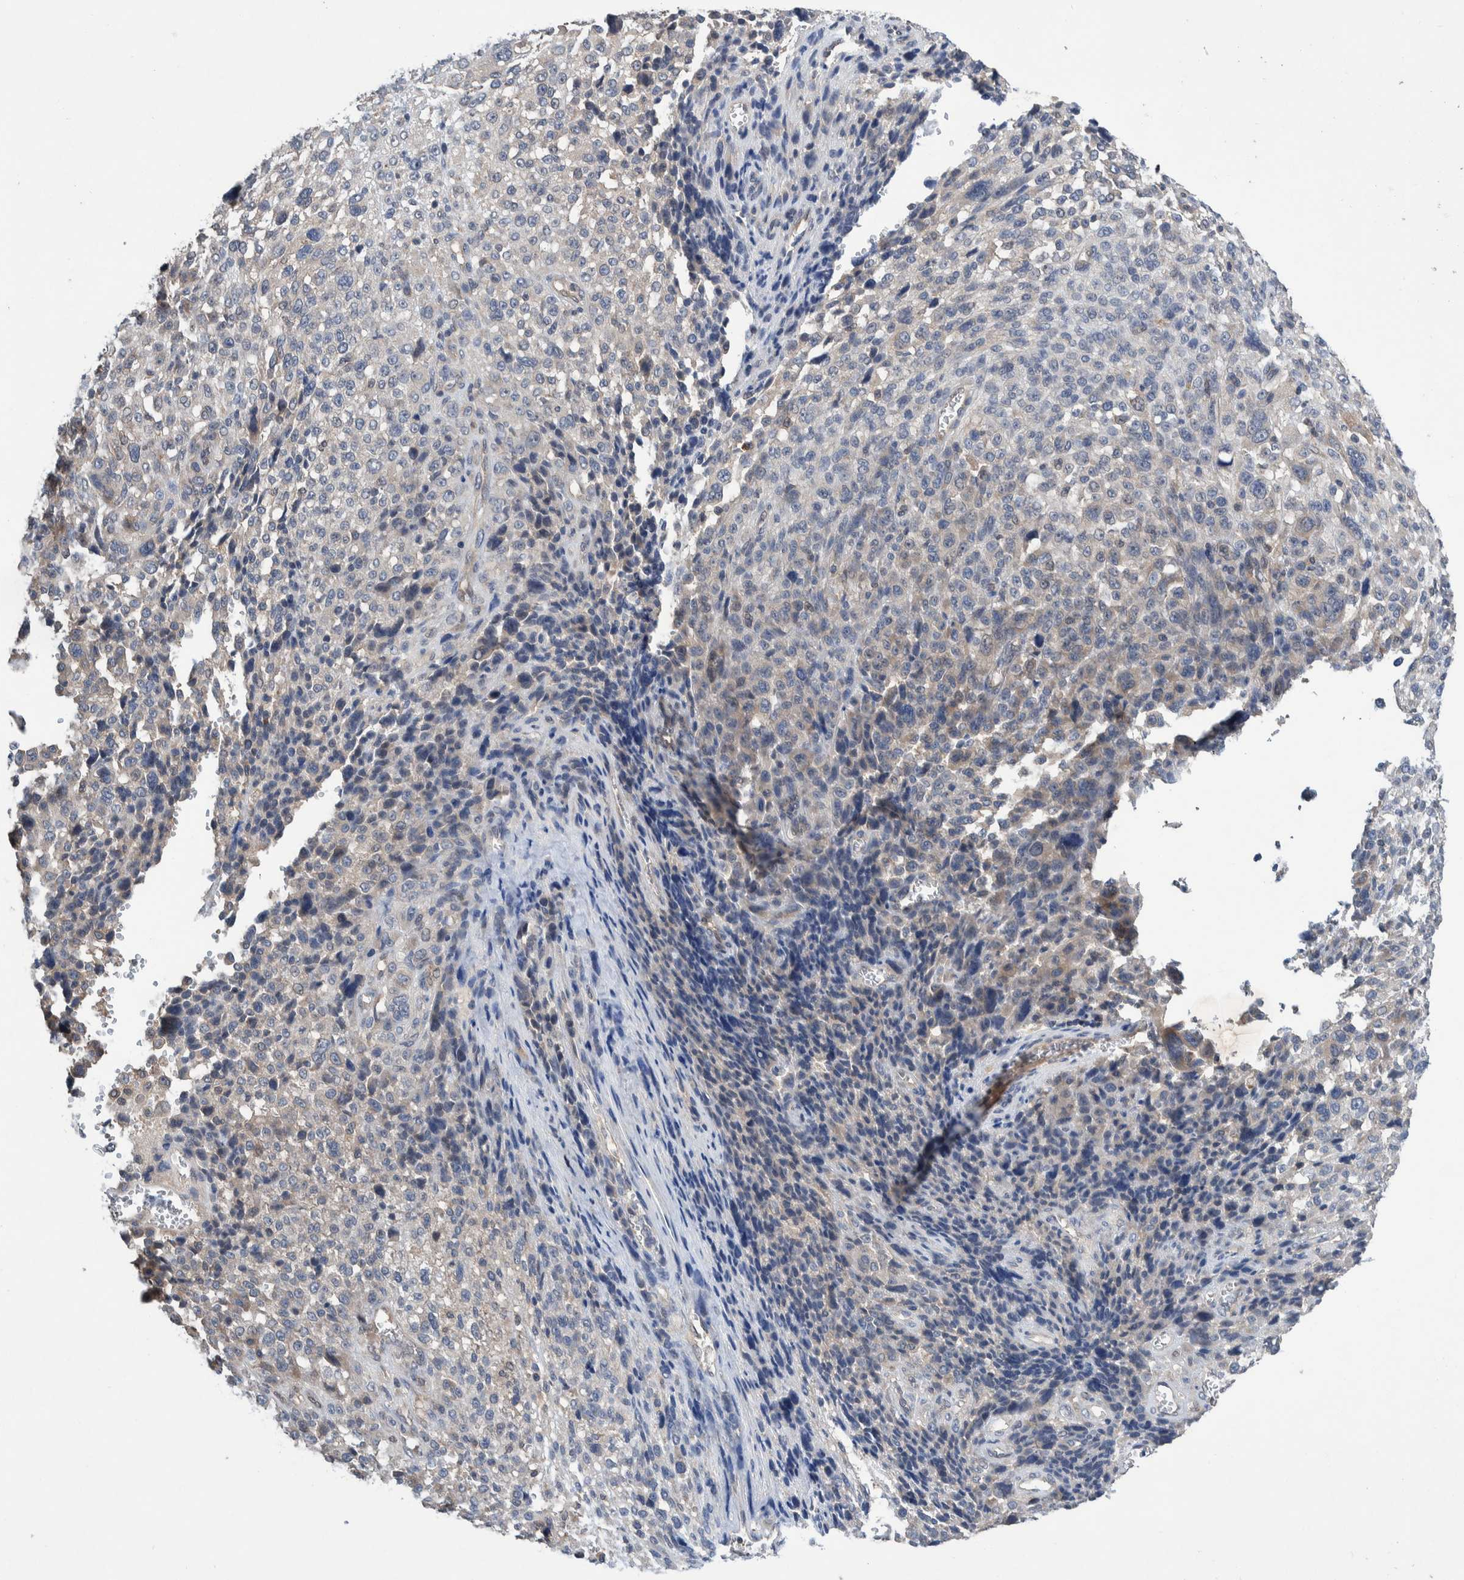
{"staining": {"intensity": "negative", "quantity": "none", "location": "none"}, "tissue": "melanoma", "cell_type": "Tumor cells", "image_type": "cancer", "snomed": [{"axis": "morphology", "description": "Malignant melanoma, NOS"}, {"axis": "topography", "description": "Skin"}], "caption": "DAB immunohistochemical staining of human malignant melanoma exhibits no significant expression in tumor cells.", "gene": "PLPBP", "patient": {"sex": "female", "age": 55}}